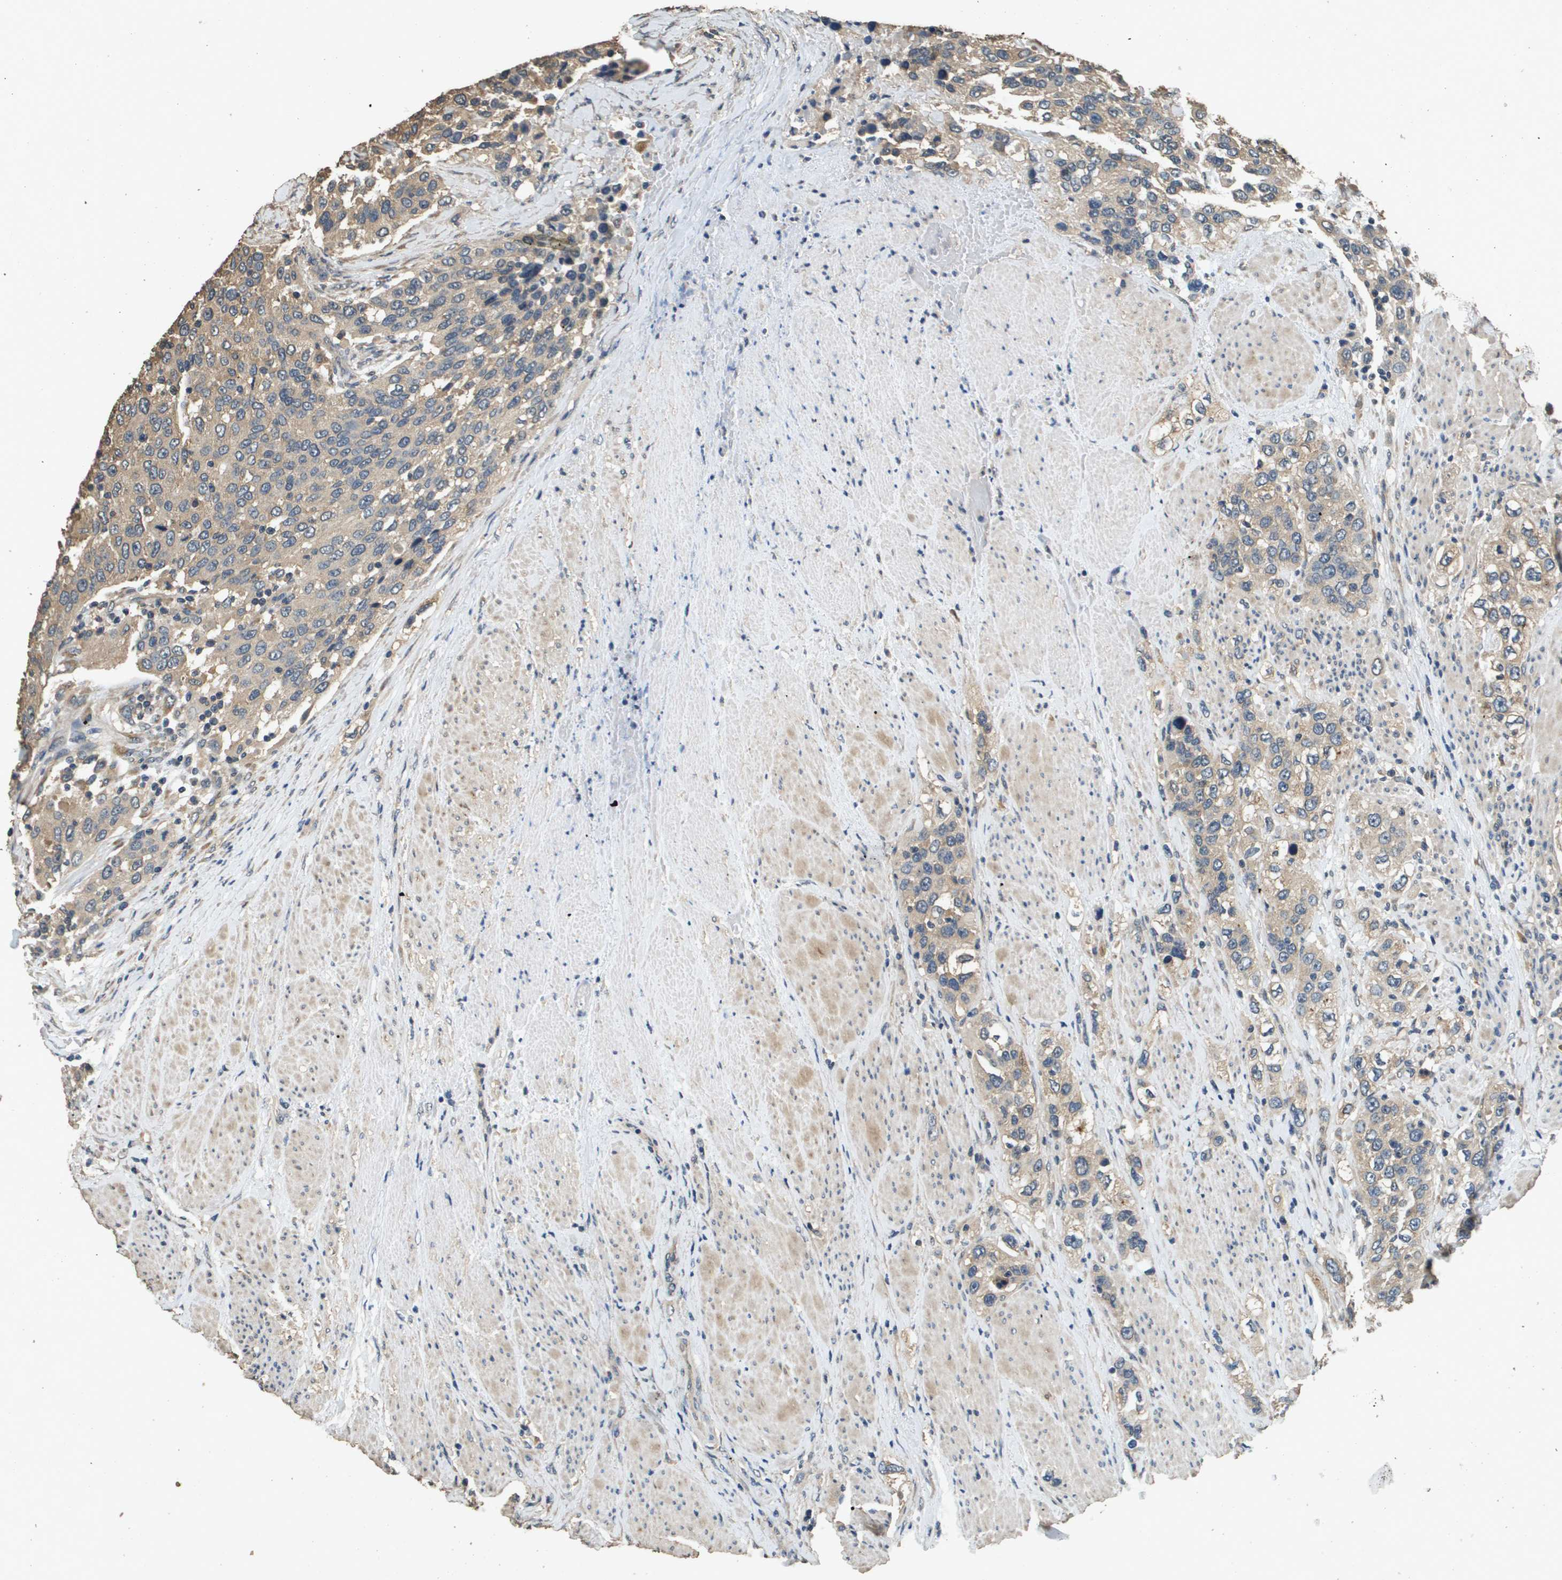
{"staining": {"intensity": "weak", "quantity": ">75%", "location": "cytoplasmic/membranous"}, "tissue": "urothelial cancer", "cell_type": "Tumor cells", "image_type": "cancer", "snomed": [{"axis": "morphology", "description": "Urothelial carcinoma, High grade"}, {"axis": "topography", "description": "Urinary bladder"}], "caption": "An immunohistochemistry micrograph of neoplastic tissue is shown. Protein staining in brown highlights weak cytoplasmic/membranous positivity in urothelial carcinoma (high-grade) within tumor cells.", "gene": "RAB6B", "patient": {"sex": "female", "age": 80}}